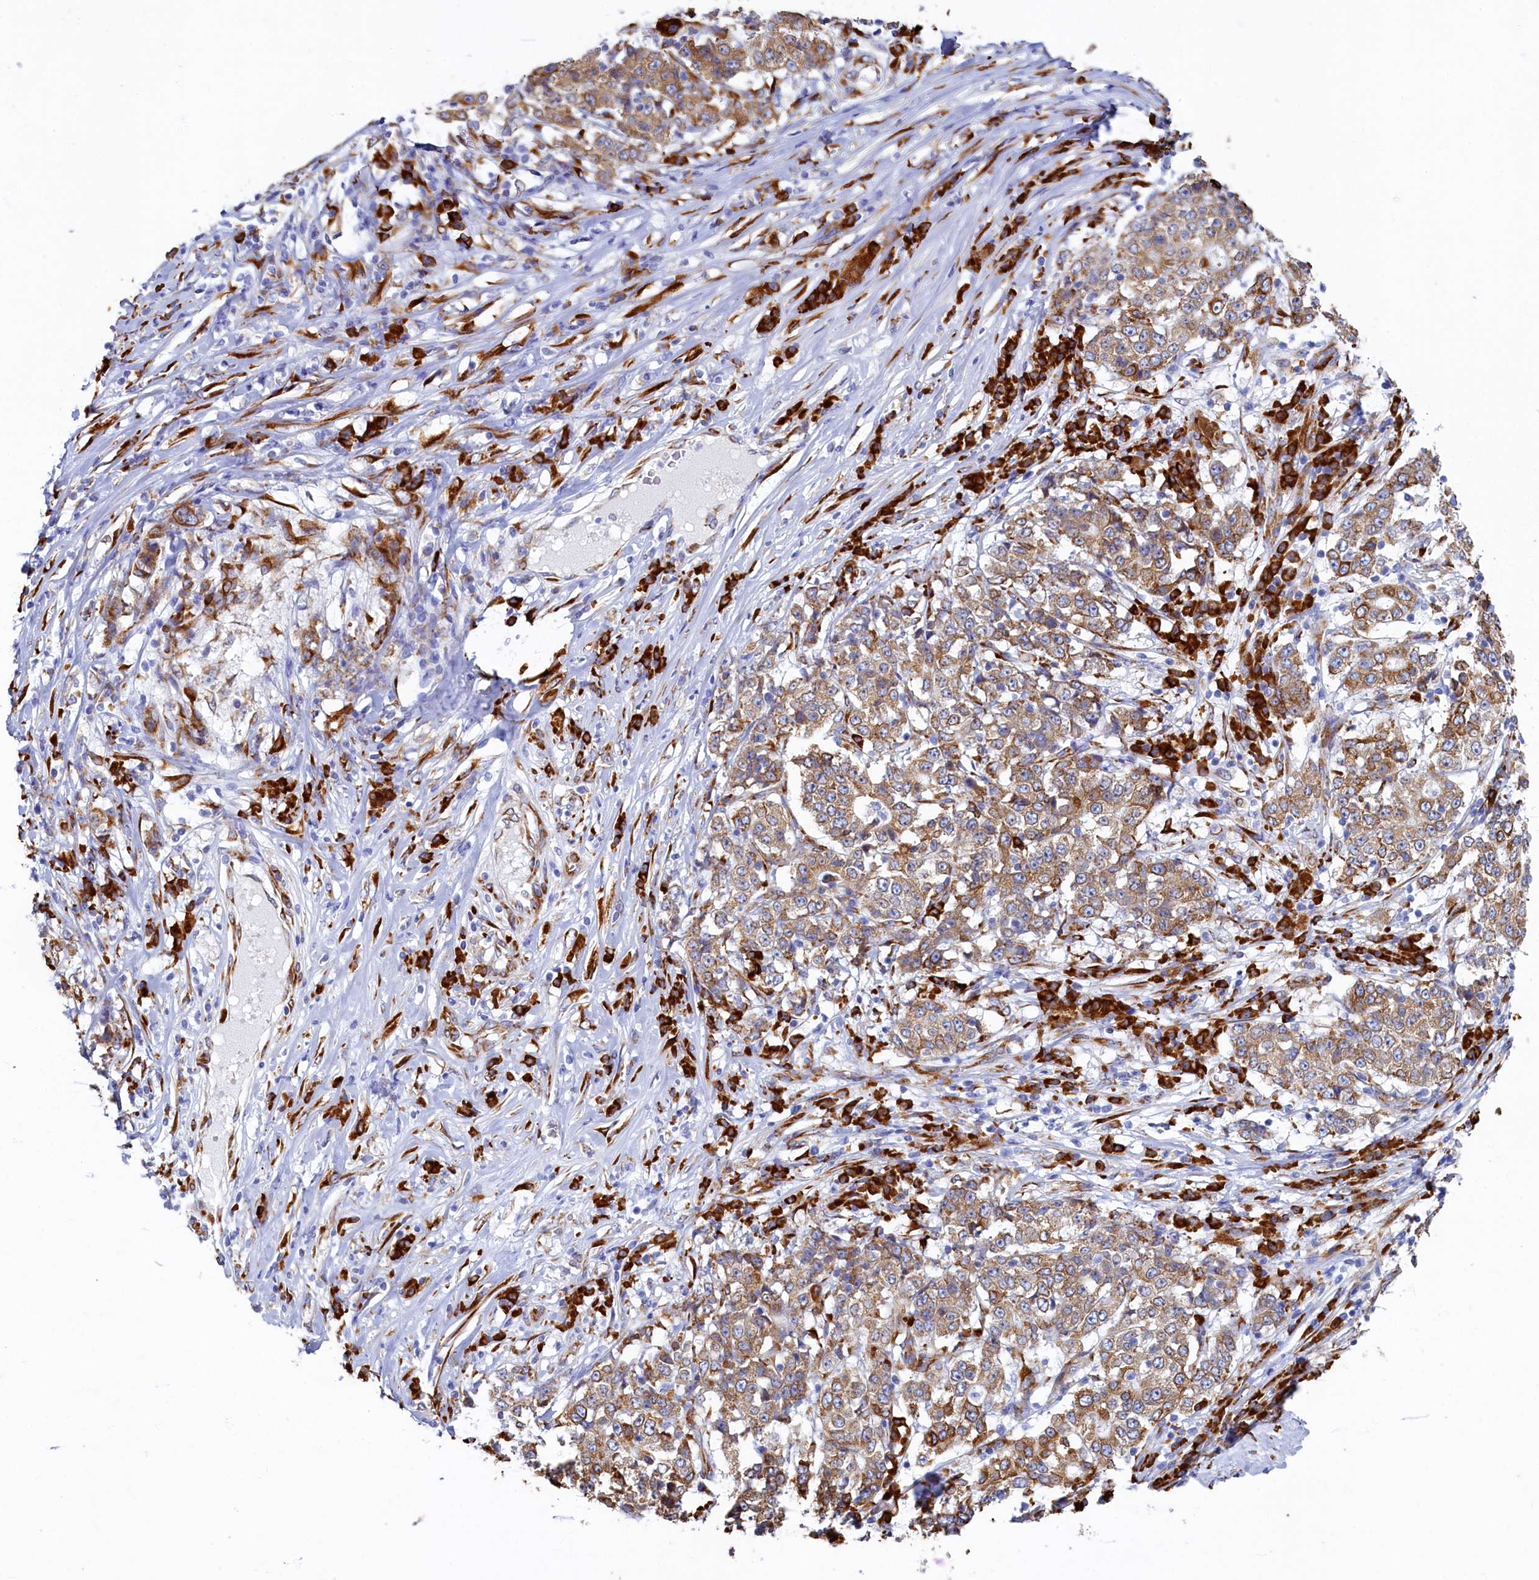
{"staining": {"intensity": "moderate", "quantity": ">75%", "location": "cytoplasmic/membranous"}, "tissue": "stomach cancer", "cell_type": "Tumor cells", "image_type": "cancer", "snomed": [{"axis": "morphology", "description": "Adenocarcinoma, NOS"}, {"axis": "topography", "description": "Stomach"}], "caption": "Stomach adenocarcinoma stained with immunohistochemistry shows moderate cytoplasmic/membranous expression in approximately >75% of tumor cells. Immunohistochemistry (ihc) stains the protein in brown and the nuclei are stained blue.", "gene": "TMEM18", "patient": {"sex": "male", "age": 59}}